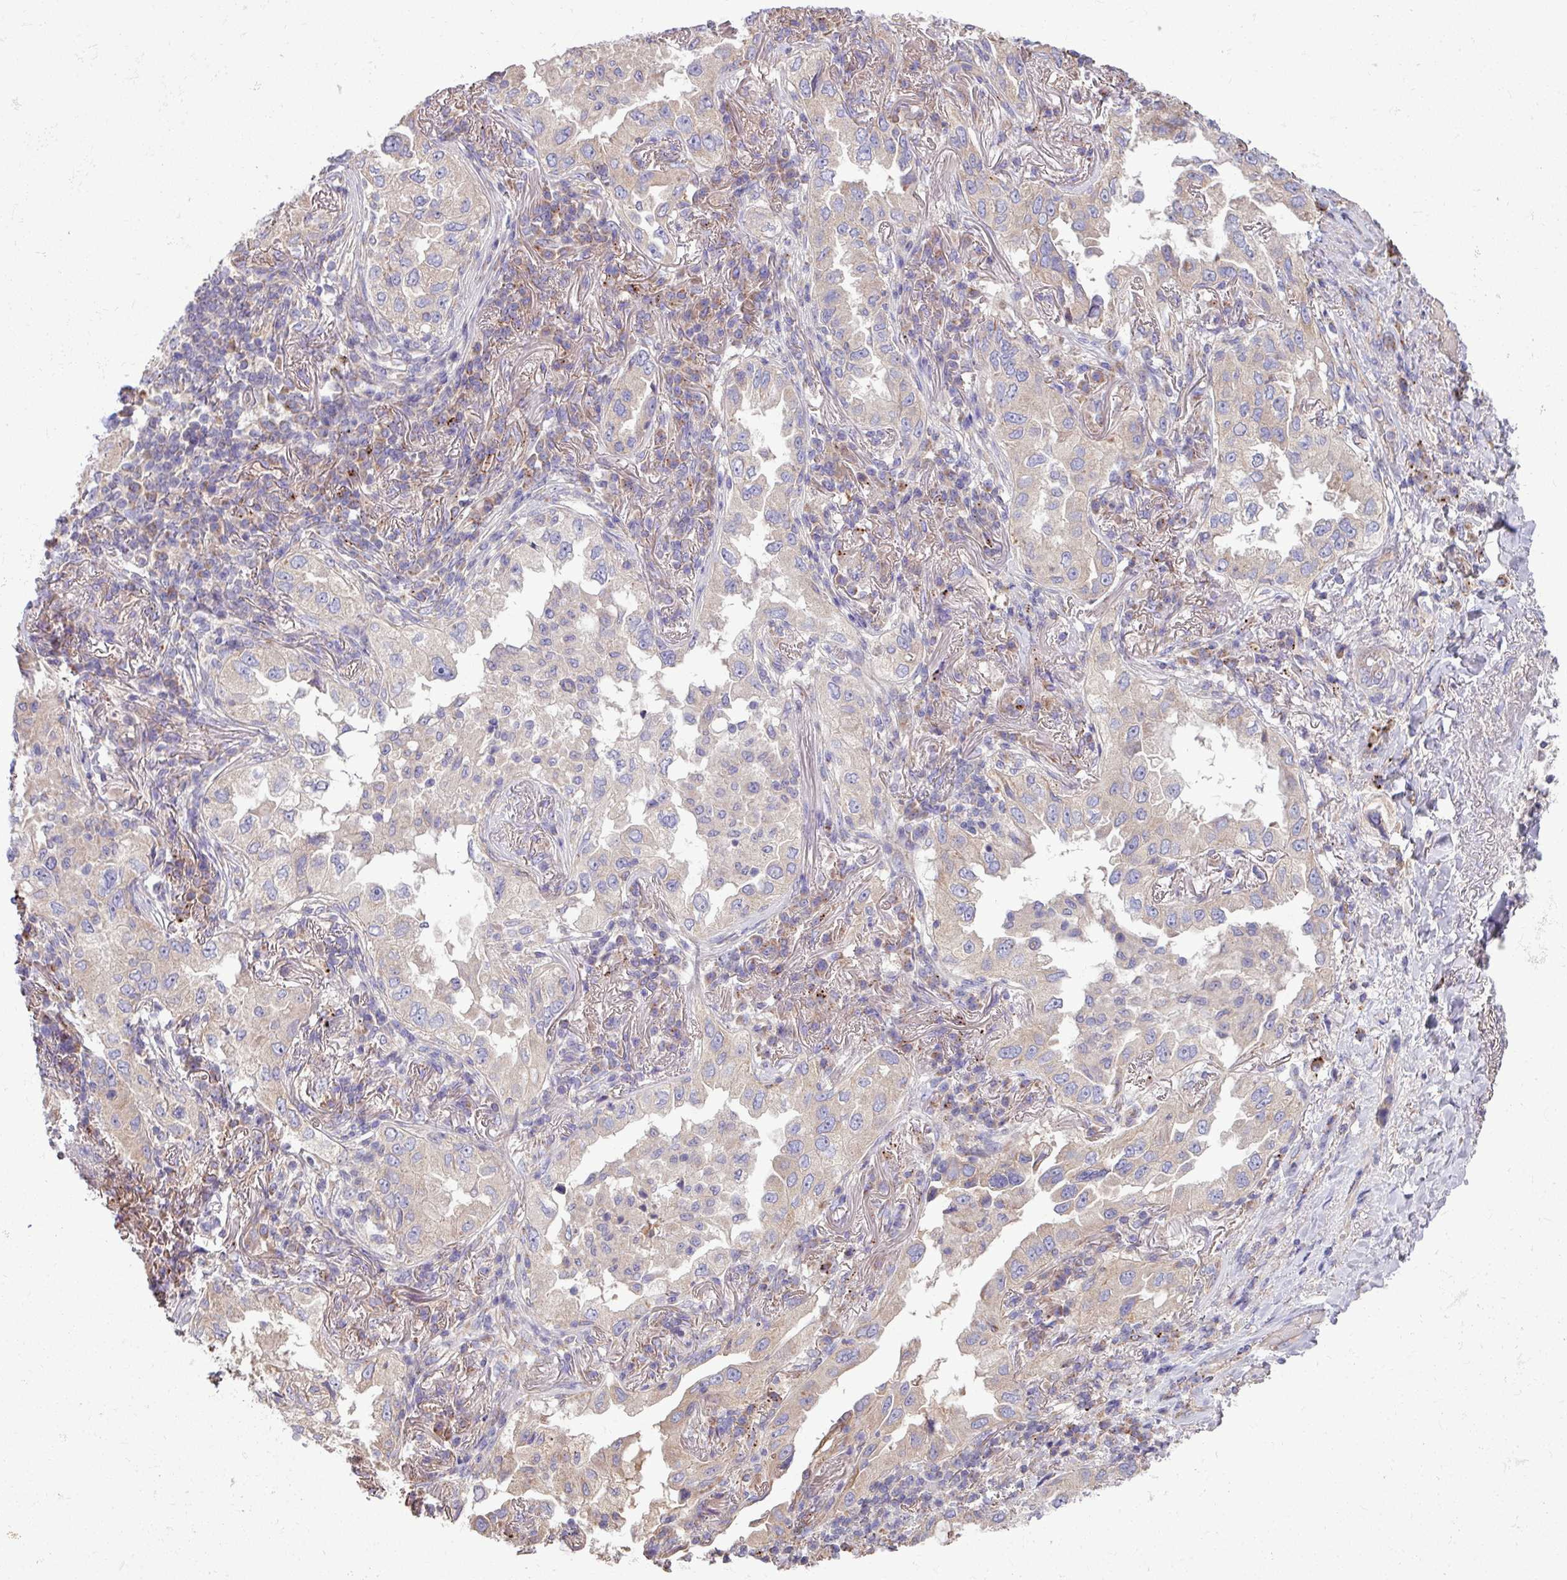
{"staining": {"intensity": "weak", "quantity": "25%-75%", "location": "cytoplasmic/membranous"}, "tissue": "lung cancer", "cell_type": "Tumor cells", "image_type": "cancer", "snomed": [{"axis": "morphology", "description": "Adenocarcinoma, NOS"}, {"axis": "topography", "description": "Lung"}], "caption": "An immunohistochemistry (IHC) histopathology image of neoplastic tissue is shown. Protein staining in brown labels weak cytoplasmic/membranous positivity in lung cancer (adenocarcinoma) within tumor cells.", "gene": "PPM1J", "patient": {"sex": "female", "age": 69}}